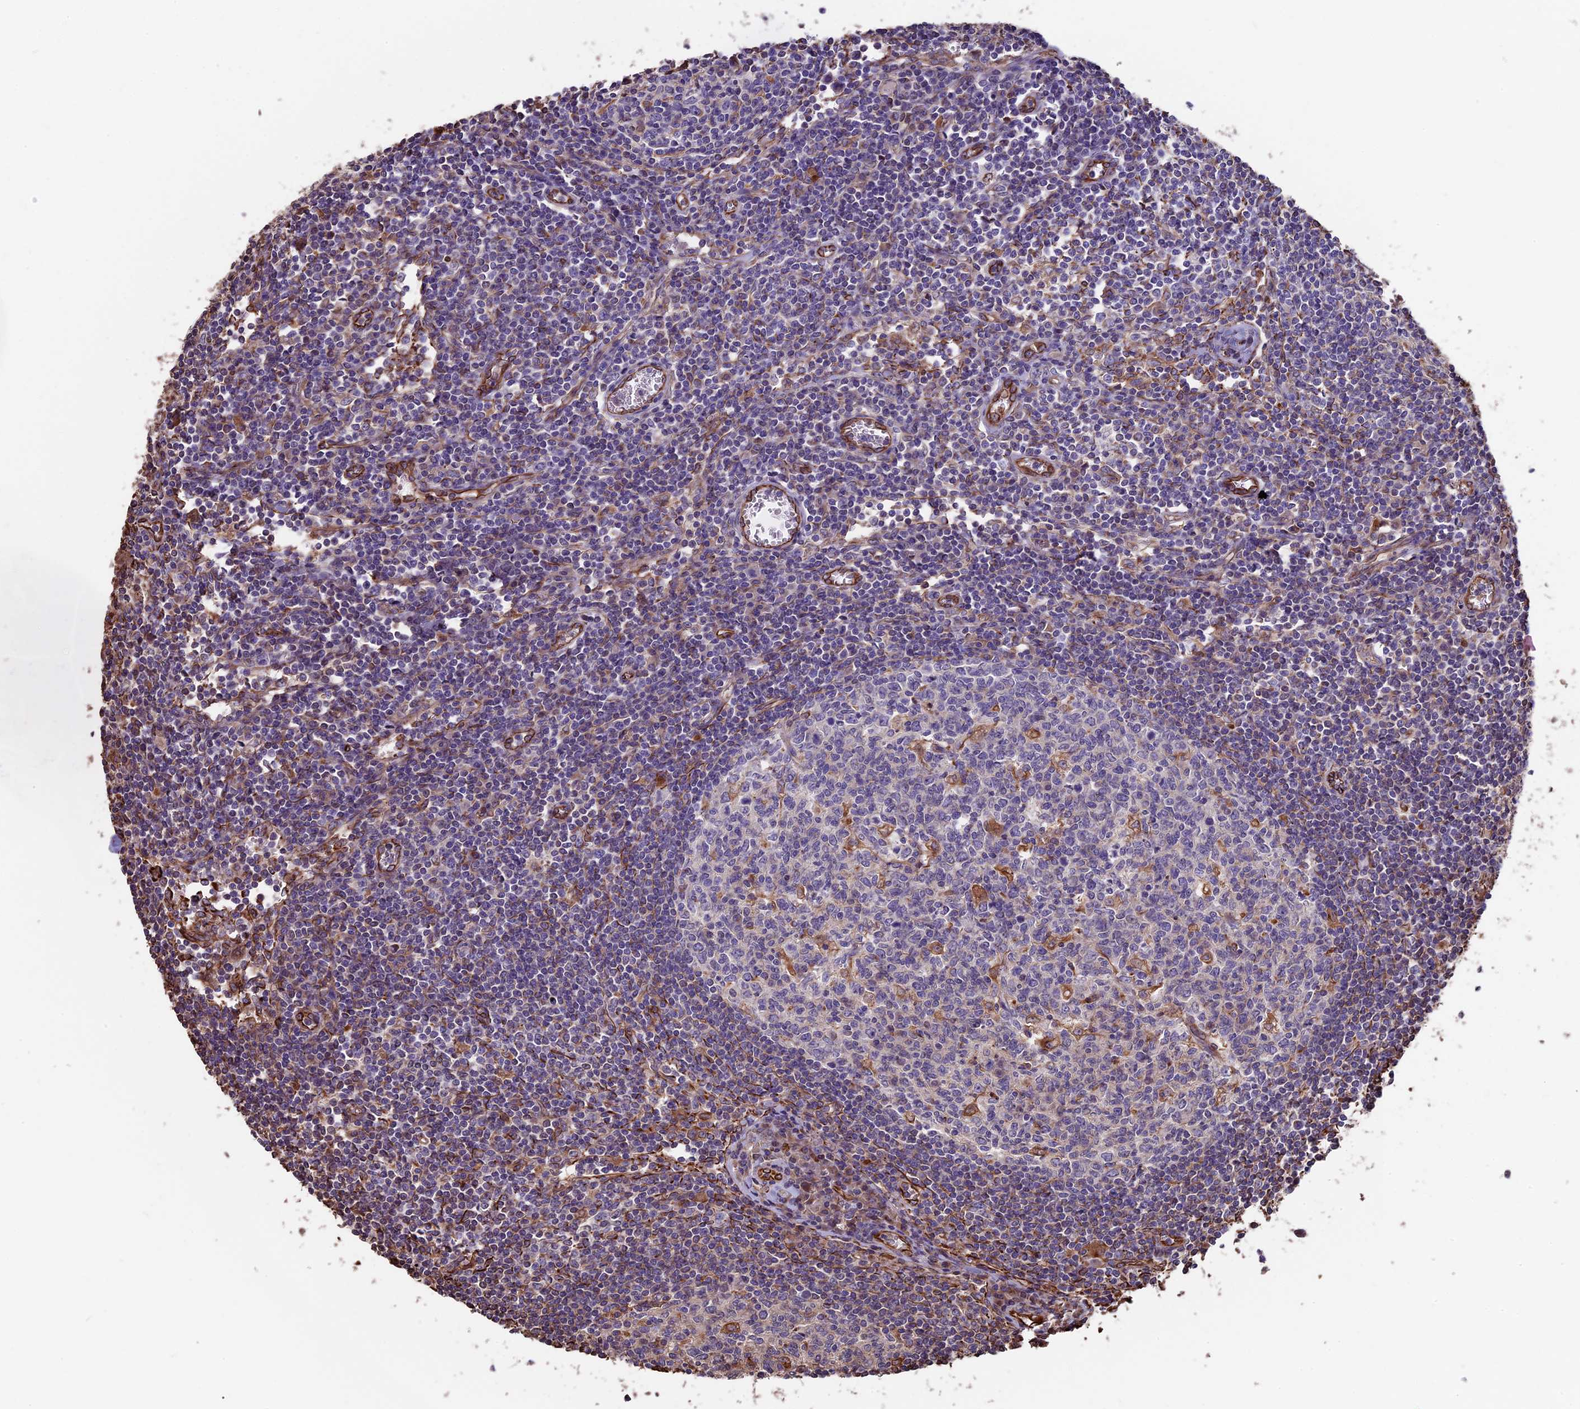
{"staining": {"intensity": "negative", "quantity": "none", "location": "none"}, "tissue": "lymph node", "cell_type": "Germinal center cells", "image_type": "normal", "snomed": [{"axis": "morphology", "description": "Normal tissue, NOS"}, {"axis": "topography", "description": "Lymph node"}], "caption": "This is an immunohistochemistry (IHC) photomicrograph of normal human lymph node. There is no positivity in germinal center cells.", "gene": "SEH1L", "patient": {"sex": "female", "age": 55}}